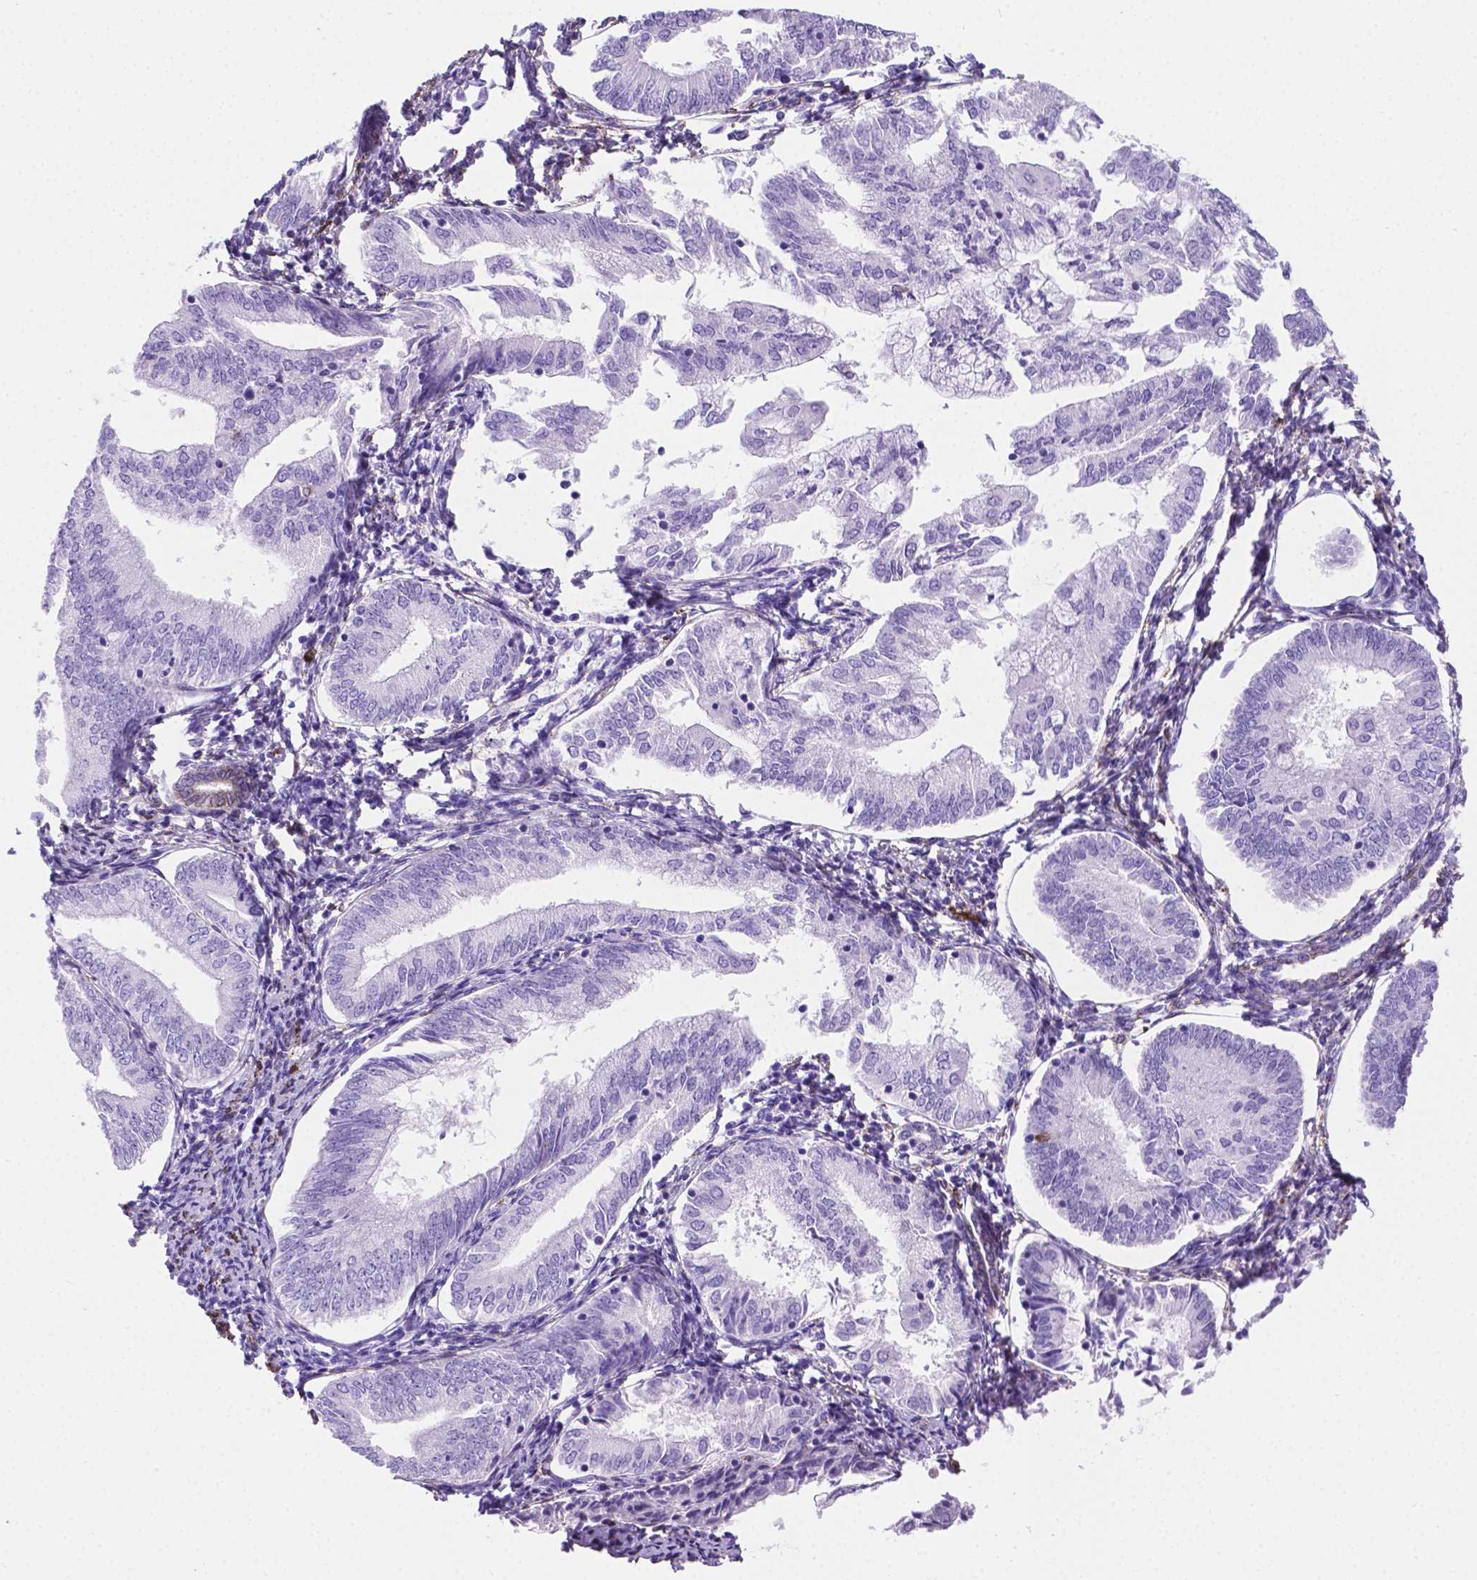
{"staining": {"intensity": "negative", "quantity": "none", "location": "none"}, "tissue": "endometrial cancer", "cell_type": "Tumor cells", "image_type": "cancer", "snomed": [{"axis": "morphology", "description": "Adenocarcinoma, NOS"}, {"axis": "topography", "description": "Endometrium"}], "caption": "Immunohistochemistry micrograph of neoplastic tissue: human endometrial cancer stained with DAB demonstrates no significant protein expression in tumor cells.", "gene": "MACF1", "patient": {"sex": "female", "age": 55}}